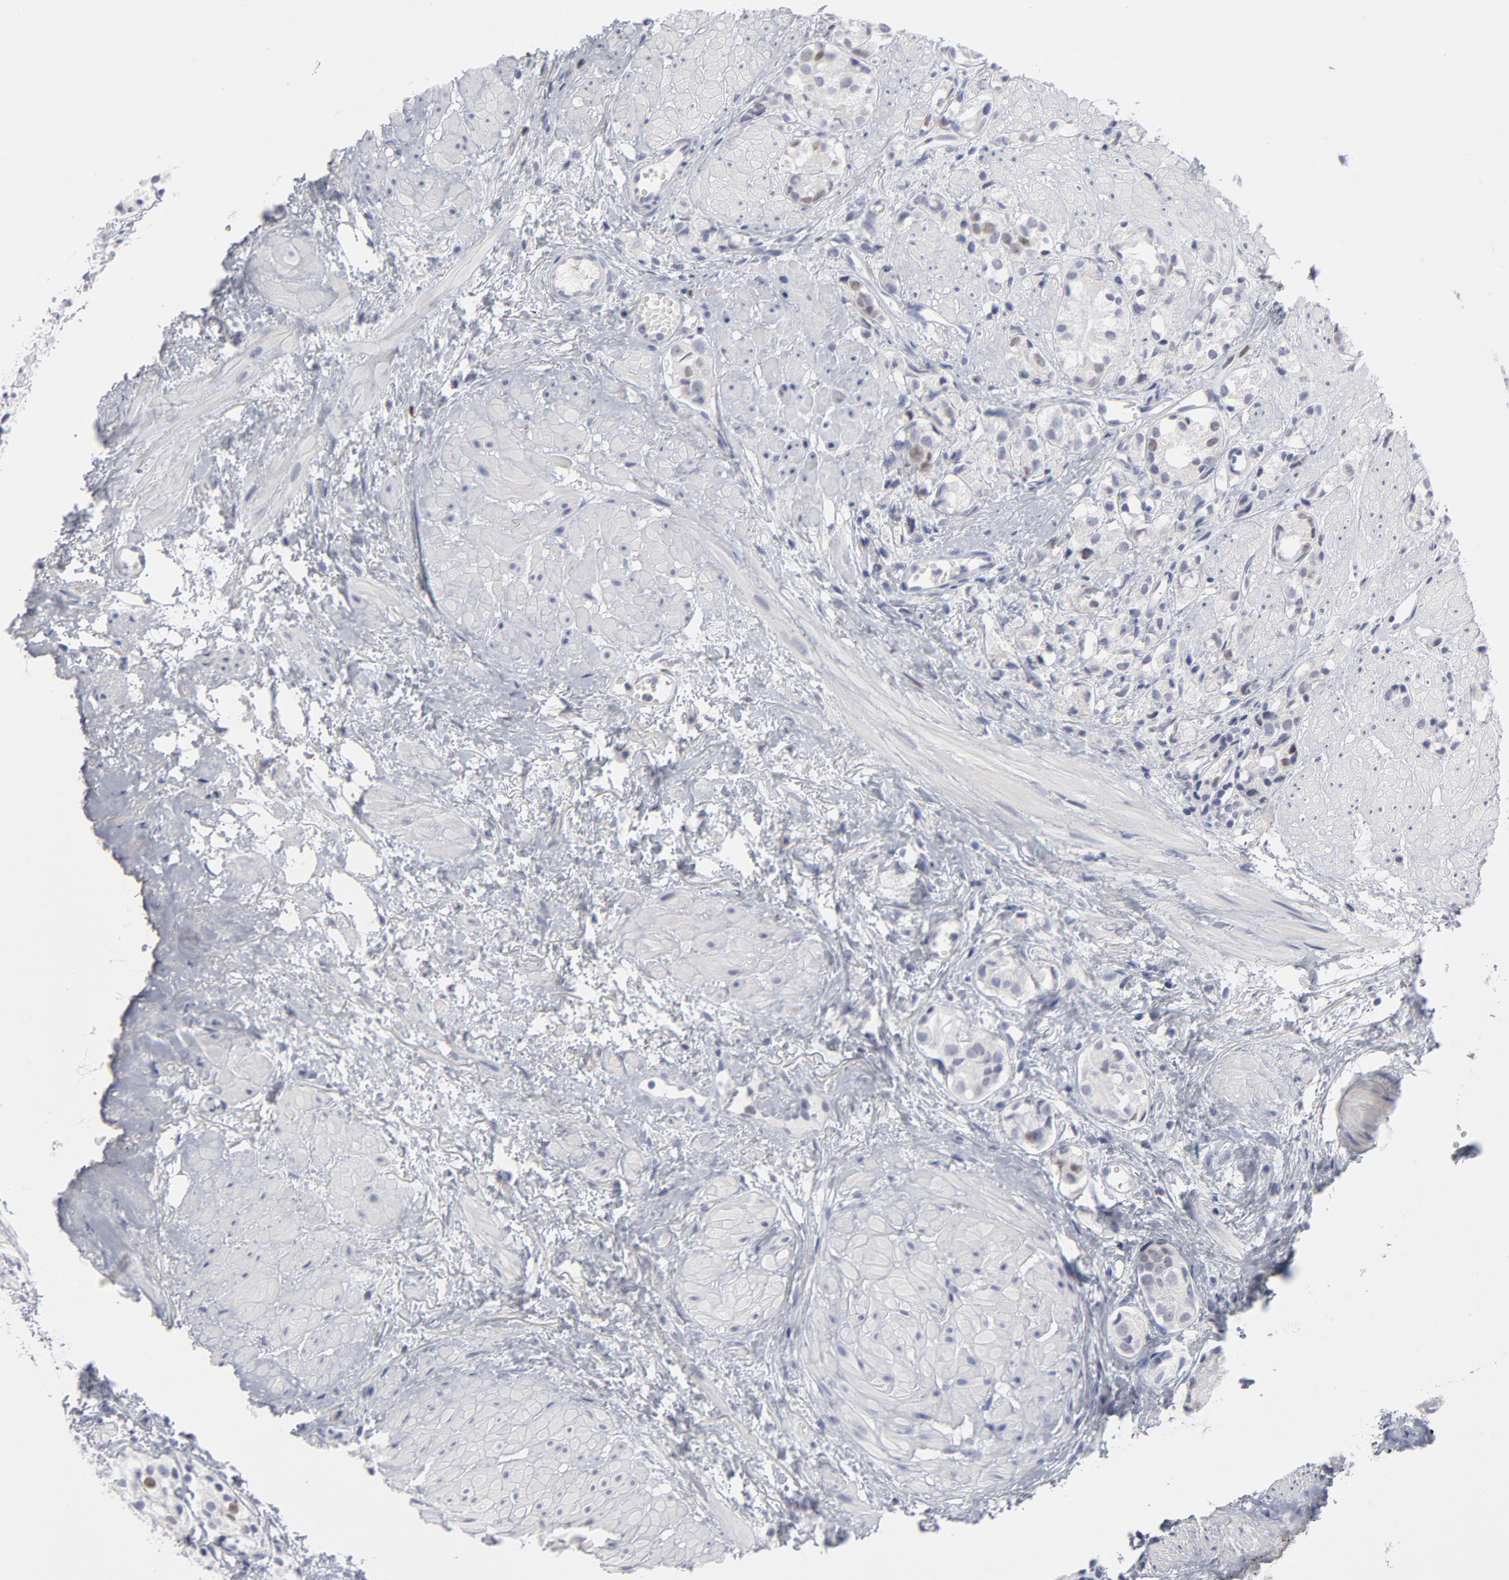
{"staining": {"intensity": "weak", "quantity": "<25%", "location": "nuclear"}, "tissue": "prostate cancer", "cell_type": "Tumor cells", "image_type": "cancer", "snomed": [{"axis": "morphology", "description": "Adenocarcinoma, High grade"}, {"axis": "topography", "description": "Prostate"}], "caption": "Photomicrograph shows no significant protein positivity in tumor cells of prostate cancer (adenocarcinoma (high-grade)). (IHC, brightfield microscopy, high magnification).", "gene": "MCM7", "patient": {"sex": "male", "age": 85}}